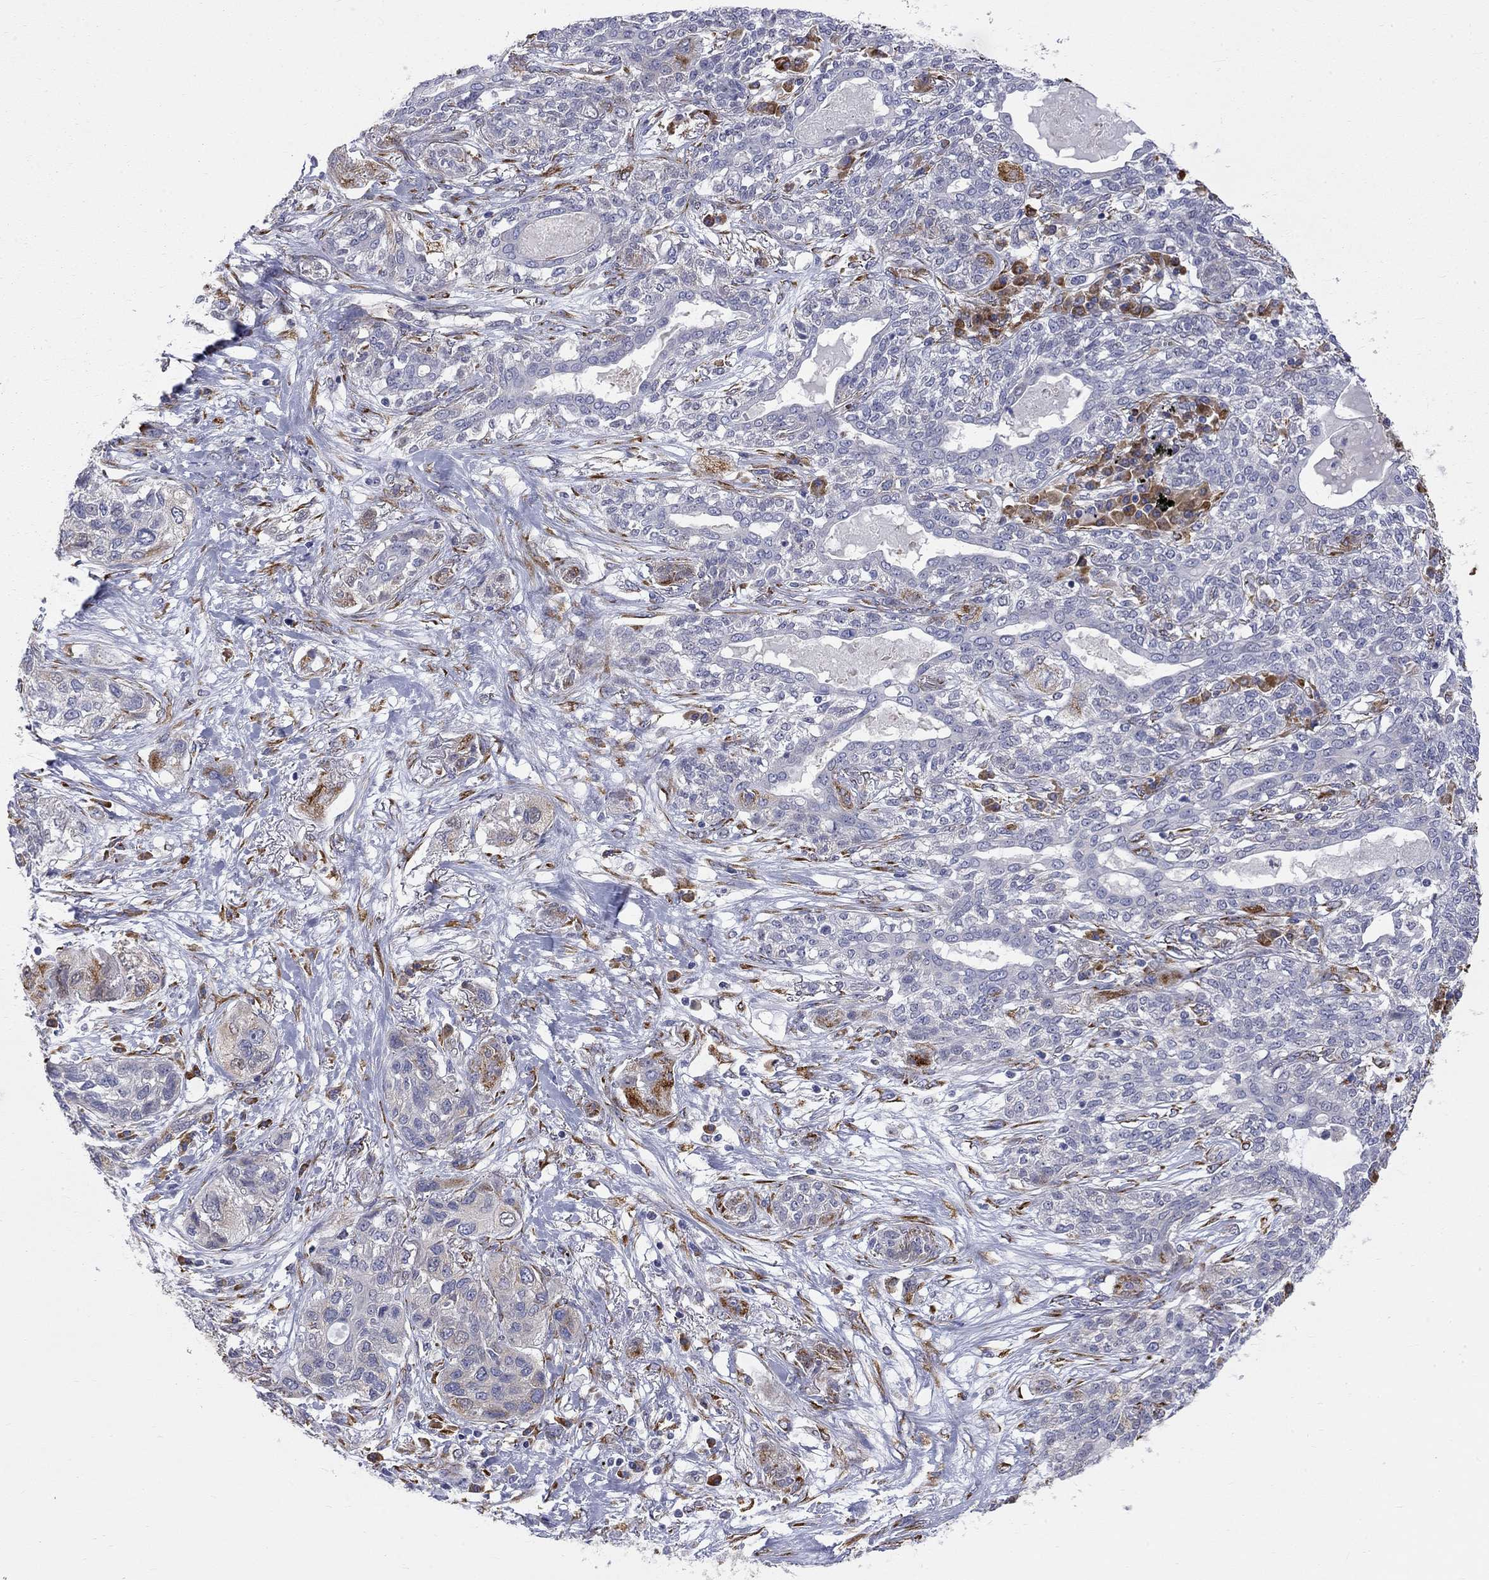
{"staining": {"intensity": "negative", "quantity": "none", "location": "none"}, "tissue": "lung cancer", "cell_type": "Tumor cells", "image_type": "cancer", "snomed": [{"axis": "morphology", "description": "Squamous cell carcinoma, NOS"}, {"axis": "topography", "description": "Lung"}], "caption": "Immunohistochemistry histopathology image of lung cancer stained for a protein (brown), which shows no expression in tumor cells.", "gene": "CASTOR1", "patient": {"sex": "female", "age": 70}}